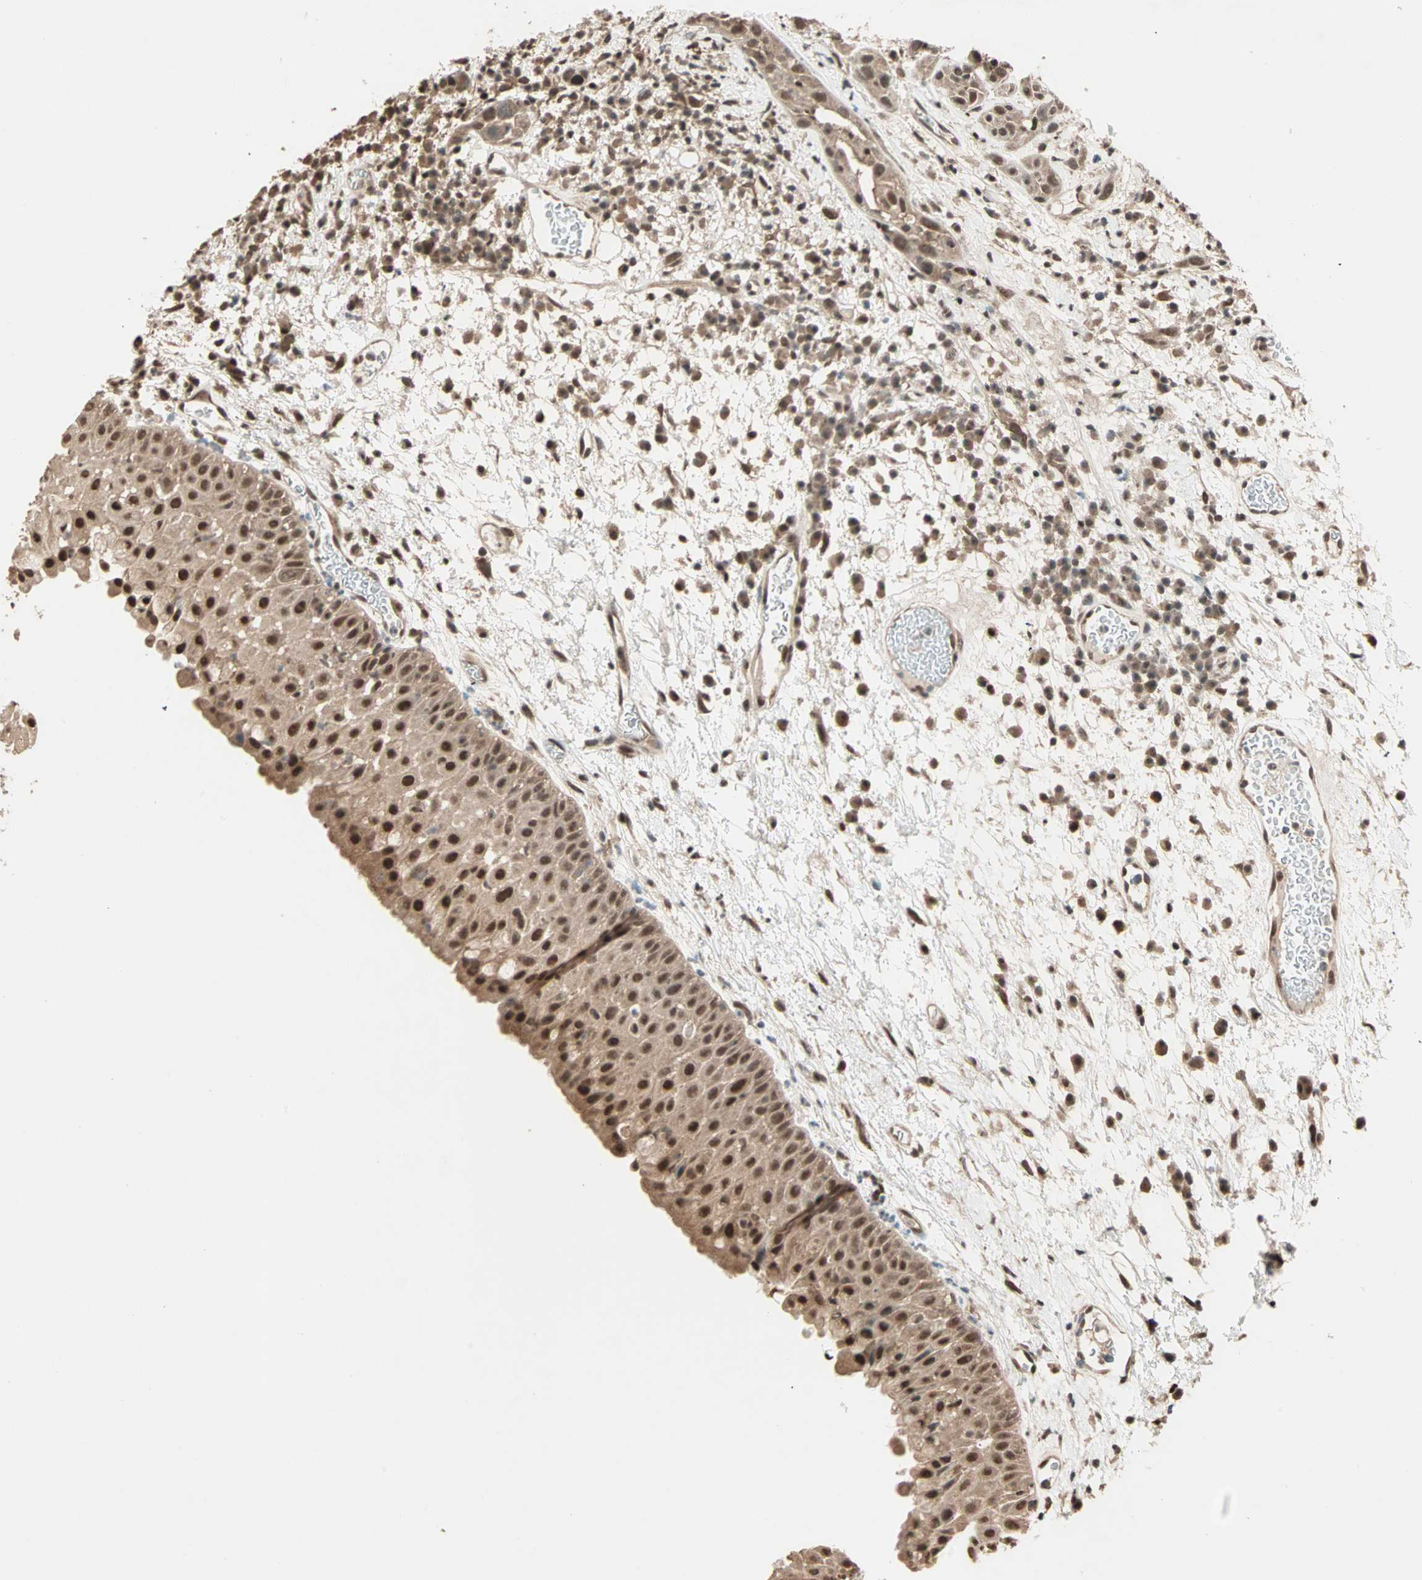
{"staining": {"intensity": "moderate", "quantity": ">75%", "location": "cytoplasmic/membranous,nuclear"}, "tissue": "head and neck cancer", "cell_type": "Tumor cells", "image_type": "cancer", "snomed": [{"axis": "morphology", "description": "Squamous cell carcinoma, NOS"}, {"axis": "topography", "description": "Head-Neck"}], "caption": "Immunohistochemistry staining of head and neck cancer (squamous cell carcinoma), which exhibits medium levels of moderate cytoplasmic/membranous and nuclear positivity in approximately >75% of tumor cells indicating moderate cytoplasmic/membranous and nuclear protein positivity. The staining was performed using DAB (3,3'-diaminobenzidine) (brown) for protein detection and nuclei were counterstained in hematoxylin (blue).", "gene": "ZNF701", "patient": {"sex": "male", "age": 62}}